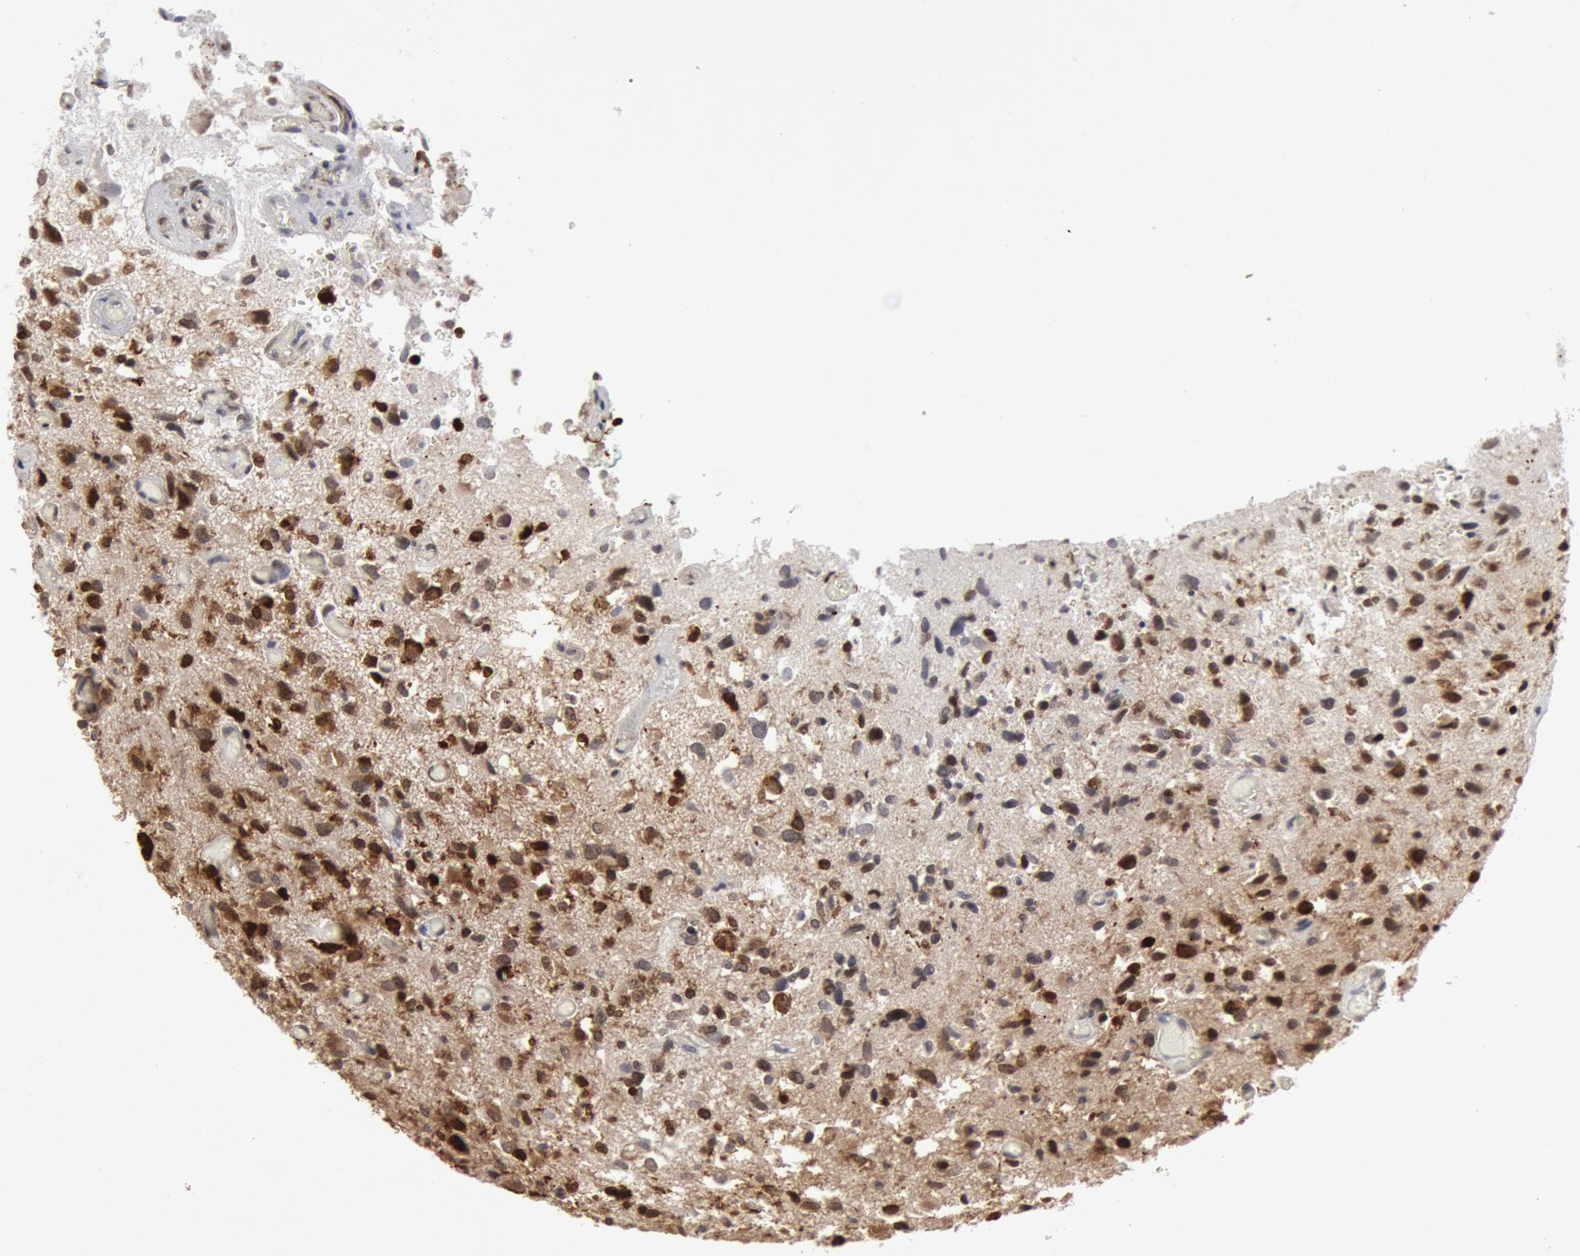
{"staining": {"intensity": "moderate", "quantity": ">75%", "location": "nuclear"}, "tissue": "glioma", "cell_type": "Tumor cells", "image_type": "cancer", "snomed": [{"axis": "morphology", "description": "Glioma, malignant, High grade"}, {"axis": "topography", "description": "Brain"}], "caption": "Glioma stained with immunohistochemistry exhibits moderate nuclear expression in approximately >75% of tumor cells.", "gene": "SUB1", "patient": {"sex": "male", "age": 69}}